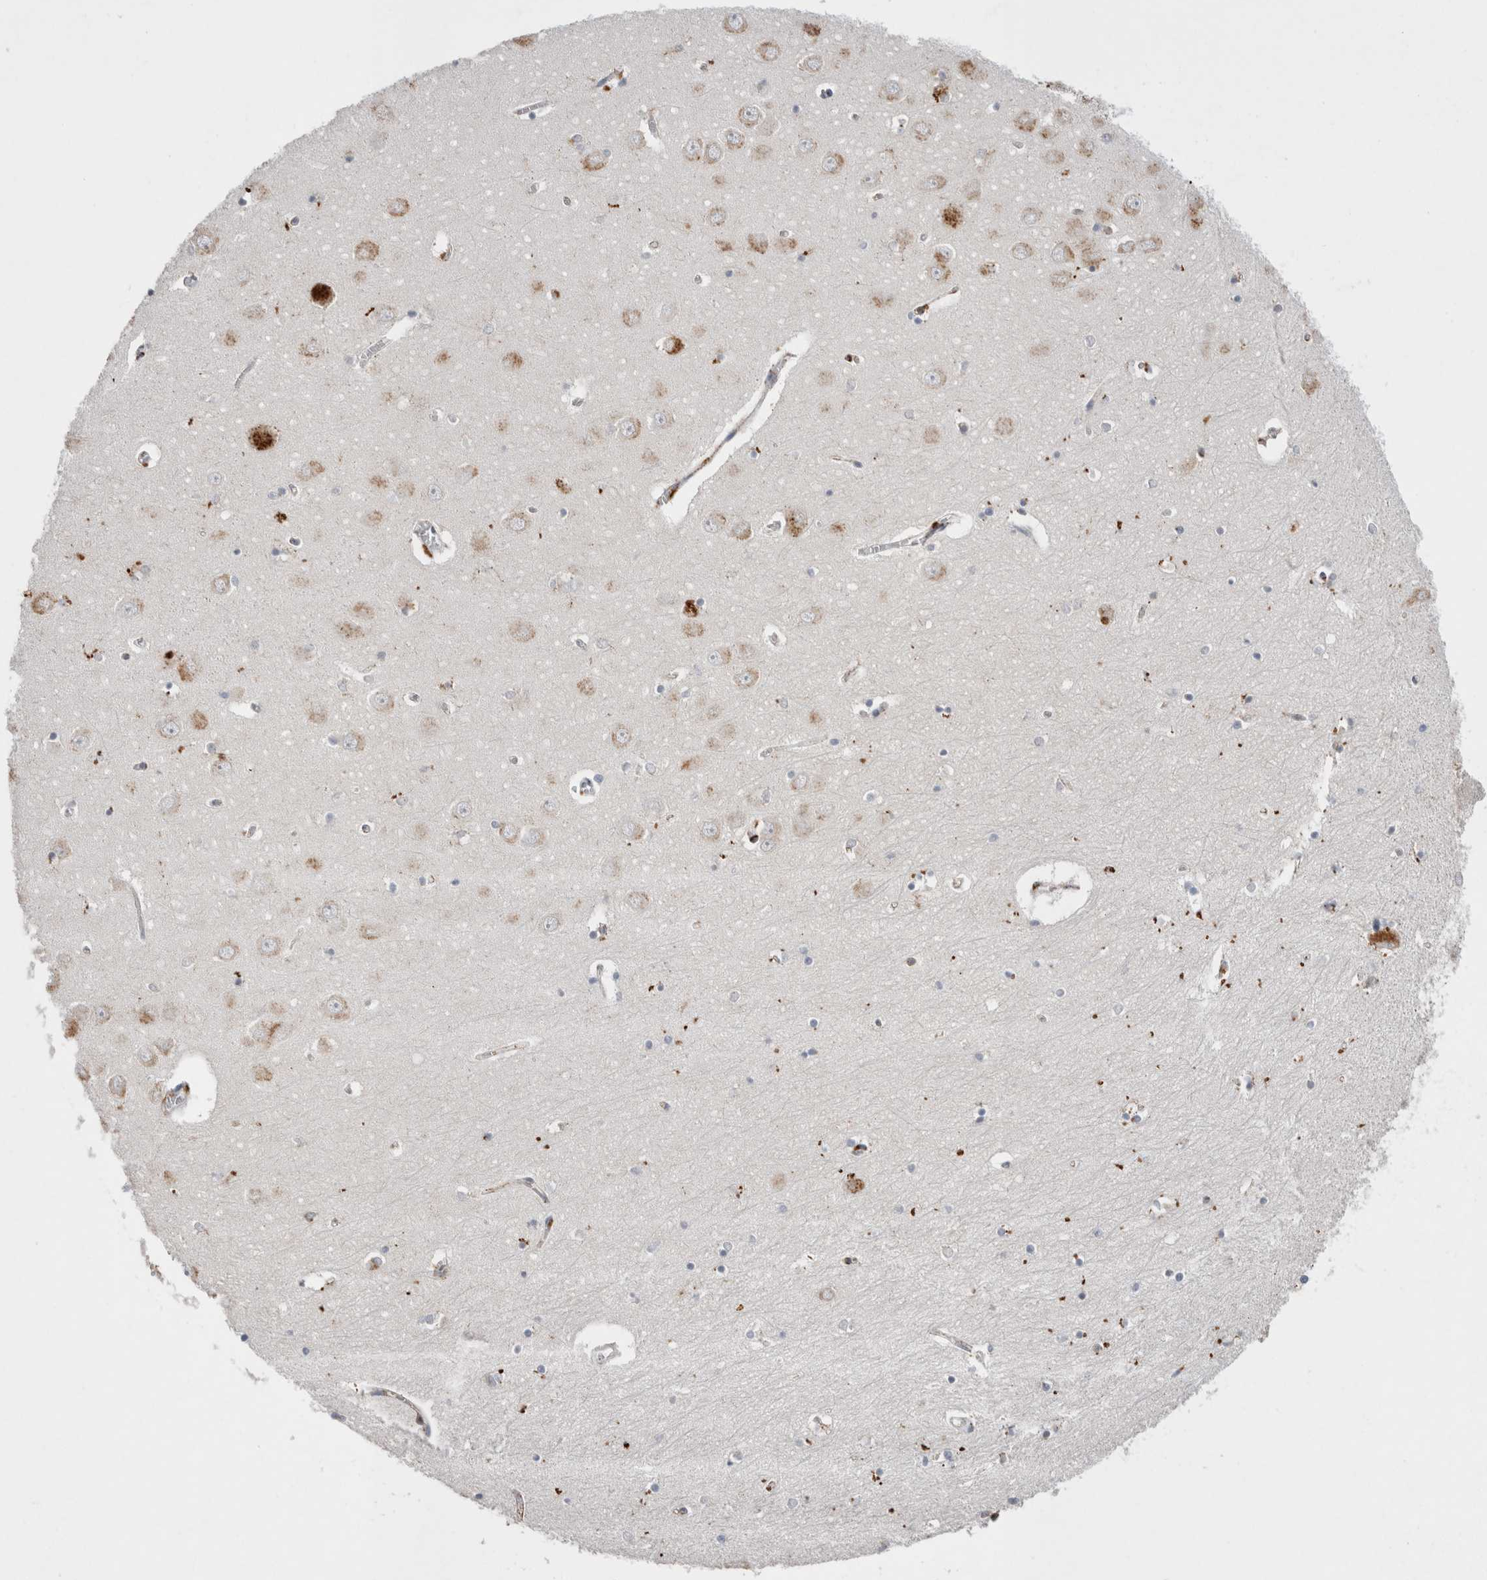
{"staining": {"intensity": "moderate", "quantity": "<25%", "location": "cytoplasmic/membranous"}, "tissue": "hippocampus", "cell_type": "Glial cells", "image_type": "normal", "snomed": [{"axis": "morphology", "description": "Normal tissue, NOS"}, {"axis": "topography", "description": "Hippocampus"}], "caption": "Immunohistochemical staining of normal hippocampus shows <25% levels of moderate cytoplasmic/membranous protein positivity in about <25% of glial cells.", "gene": "CTSA", "patient": {"sex": "male", "age": 70}}